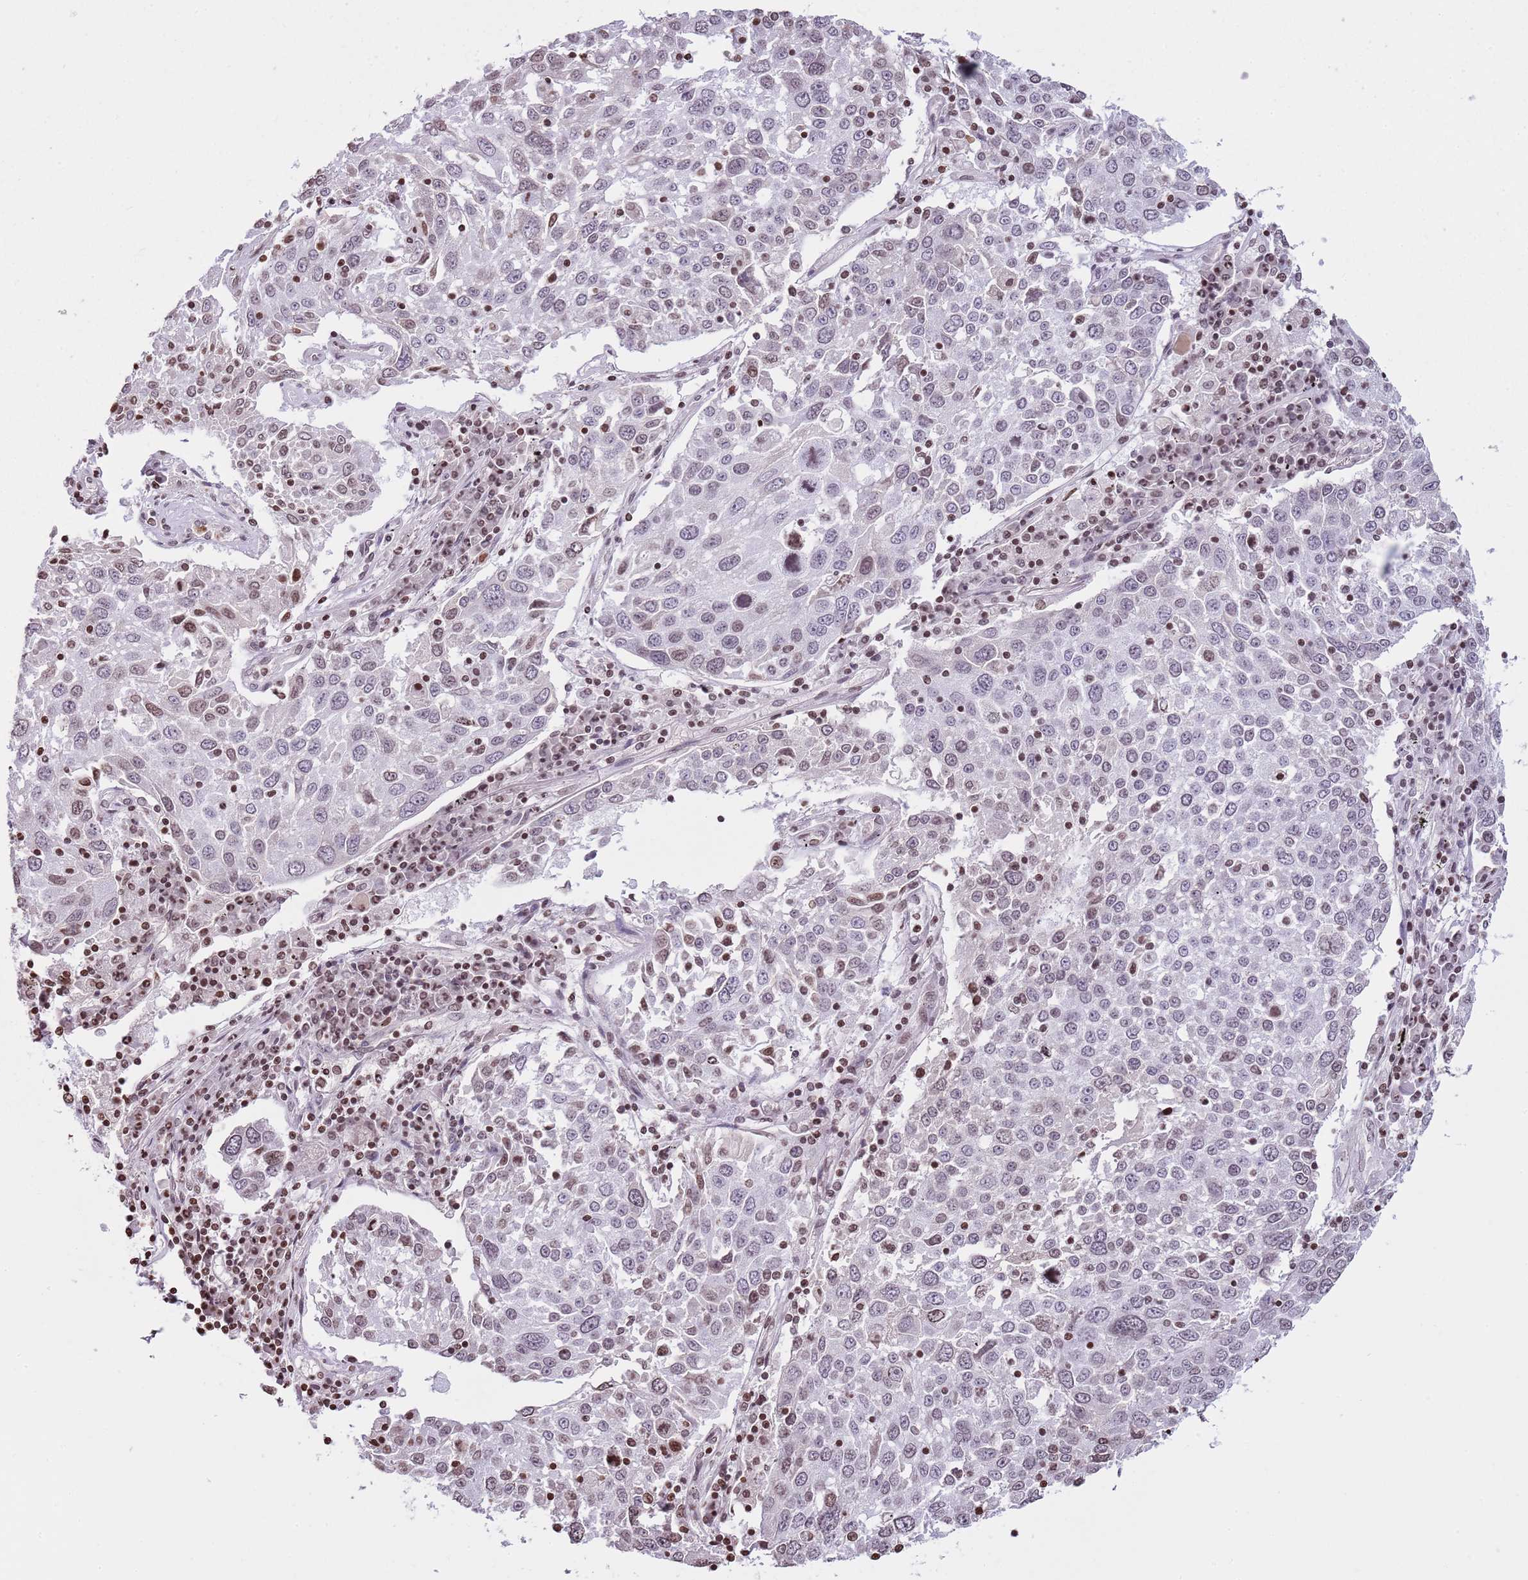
{"staining": {"intensity": "weak", "quantity": "25%-75%", "location": "nuclear"}, "tissue": "lung cancer", "cell_type": "Tumor cells", "image_type": "cancer", "snomed": [{"axis": "morphology", "description": "Squamous cell carcinoma, NOS"}, {"axis": "topography", "description": "Lung"}], "caption": "Tumor cells display weak nuclear staining in about 25%-75% of cells in lung squamous cell carcinoma. Using DAB (3,3'-diaminobenzidine) (brown) and hematoxylin (blue) stains, captured at high magnification using brightfield microscopy.", "gene": "KPNA3", "patient": {"sex": "male", "age": 65}}